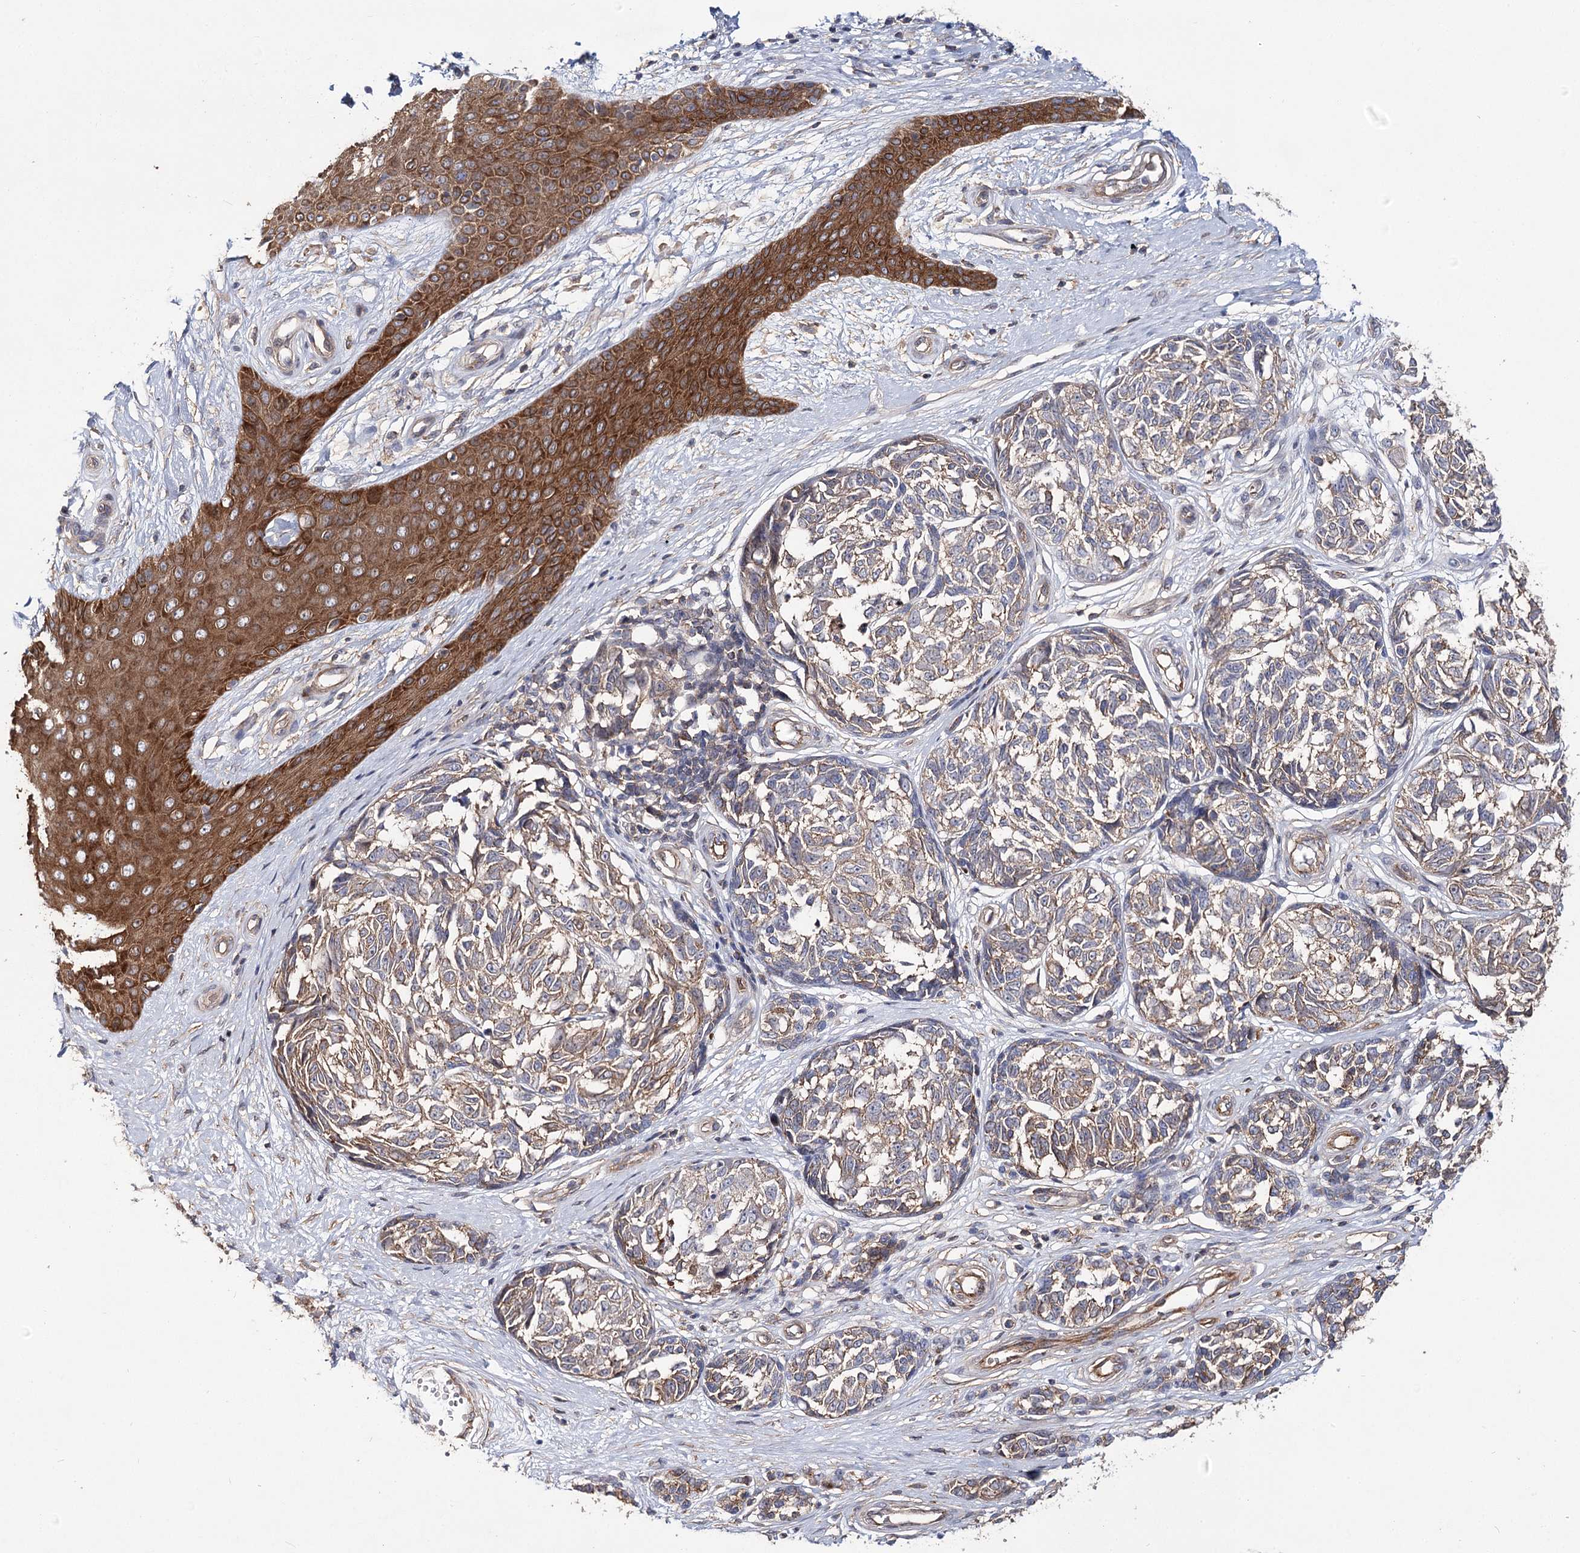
{"staining": {"intensity": "weak", "quantity": "25%-75%", "location": "cytoplasmic/membranous"}, "tissue": "melanoma", "cell_type": "Tumor cells", "image_type": "cancer", "snomed": [{"axis": "morphology", "description": "Malignant melanoma, NOS"}, {"axis": "topography", "description": "Skin"}], "caption": "The image shows staining of malignant melanoma, revealing weak cytoplasmic/membranous protein expression (brown color) within tumor cells. (IHC, brightfield microscopy, high magnification).", "gene": "TMEM218", "patient": {"sex": "female", "age": 64}}